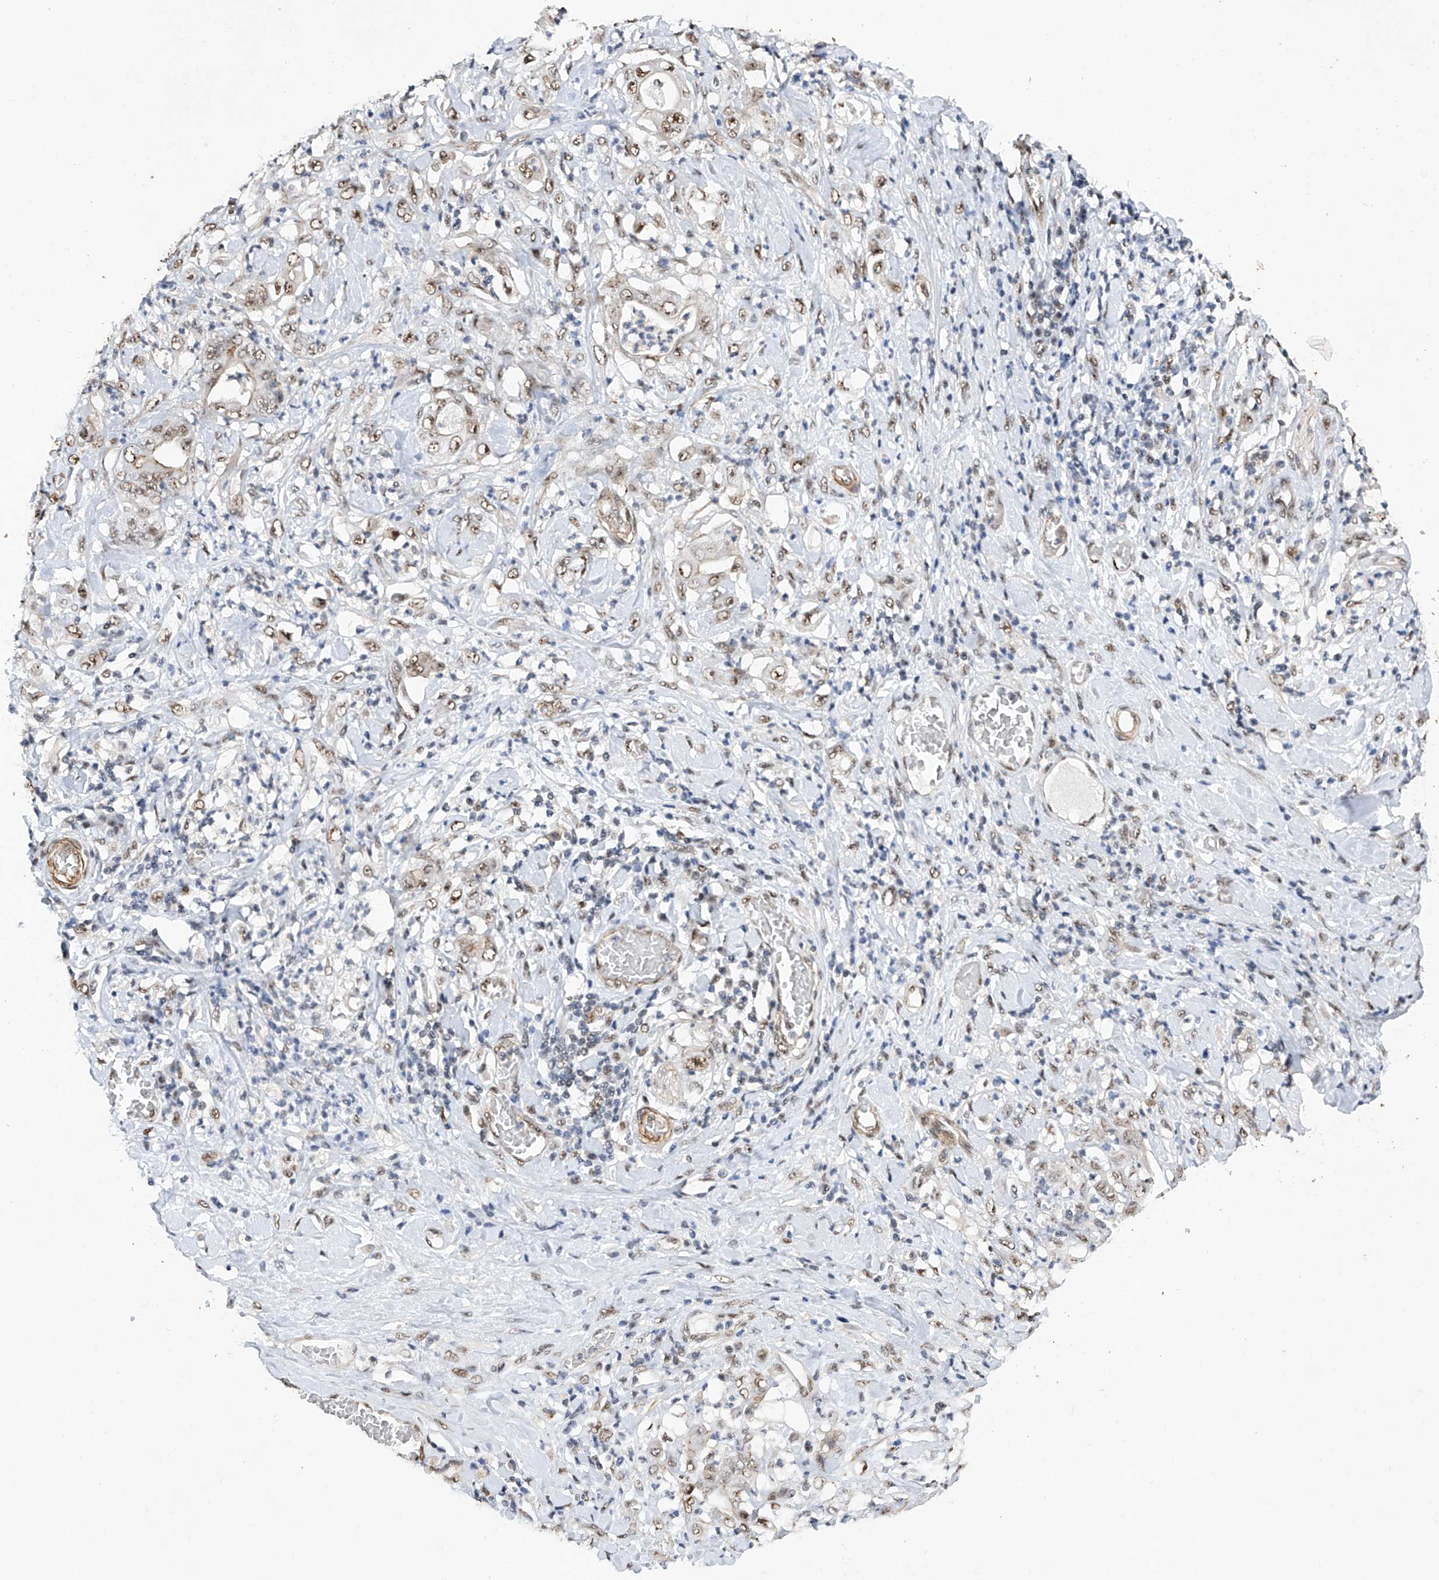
{"staining": {"intensity": "weak", "quantity": ">75%", "location": "nuclear"}, "tissue": "stomach cancer", "cell_type": "Tumor cells", "image_type": "cancer", "snomed": [{"axis": "morphology", "description": "Adenocarcinoma, NOS"}, {"axis": "topography", "description": "Stomach"}], "caption": "High-magnification brightfield microscopy of stomach cancer (adenocarcinoma) stained with DAB (3,3'-diaminobenzidine) (brown) and counterstained with hematoxylin (blue). tumor cells exhibit weak nuclear positivity is appreciated in about>75% of cells.", "gene": "NFATC4", "patient": {"sex": "female", "age": 73}}